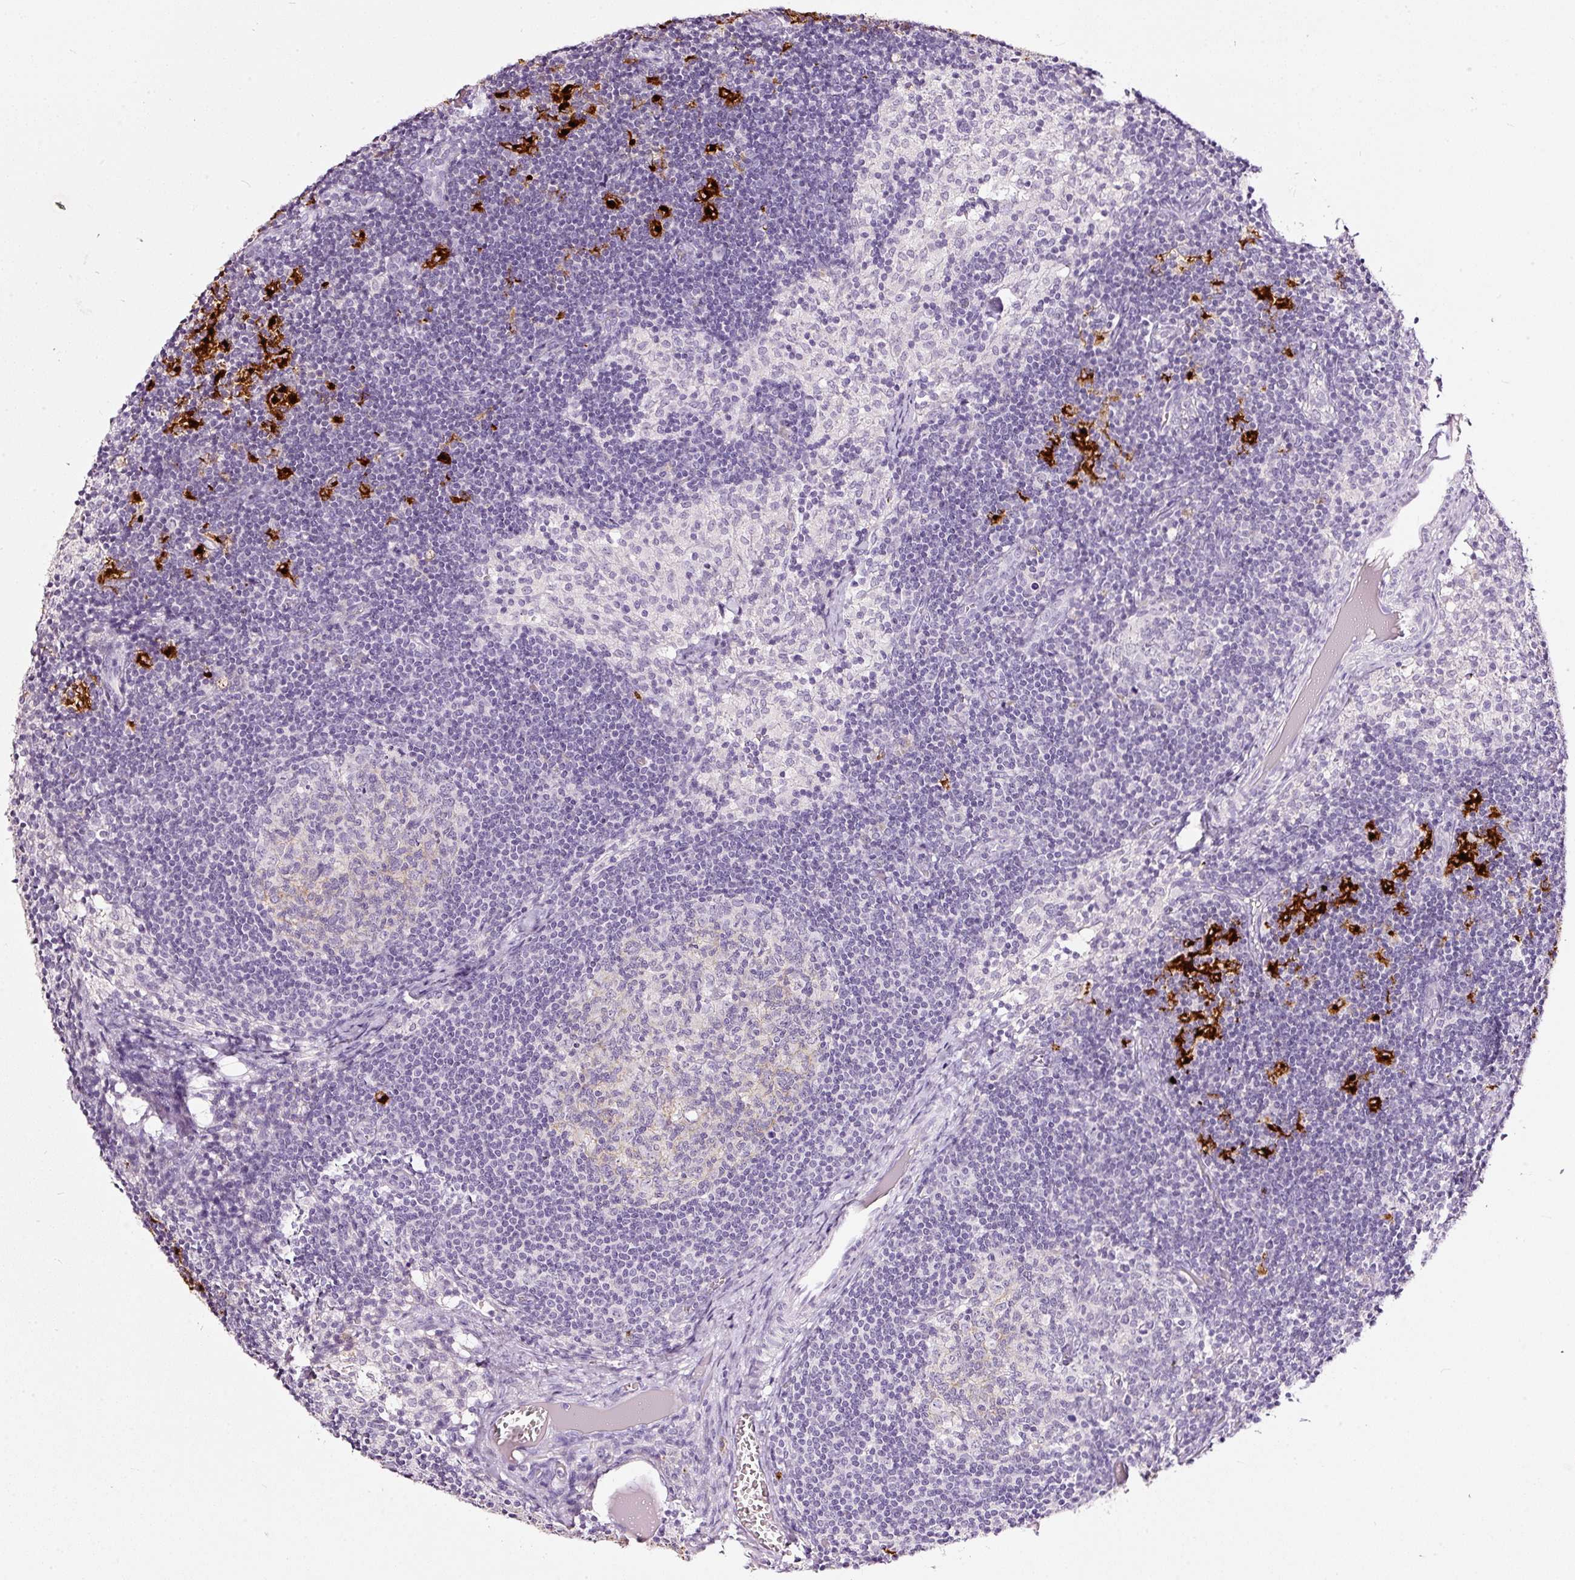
{"staining": {"intensity": "negative", "quantity": "none", "location": "none"}, "tissue": "lymph node", "cell_type": "Germinal center cells", "image_type": "normal", "snomed": [{"axis": "morphology", "description": "Normal tissue, NOS"}, {"axis": "topography", "description": "Lymph node"}], "caption": "Benign lymph node was stained to show a protein in brown. There is no significant expression in germinal center cells. The staining was performed using DAB (3,3'-diaminobenzidine) to visualize the protein expression in brown, while the nuclei were stained in blue with hematoxylin (Magnification: 20x).", "gene": "LAMP3", "patient": {"sex": "female", "age": 31}}